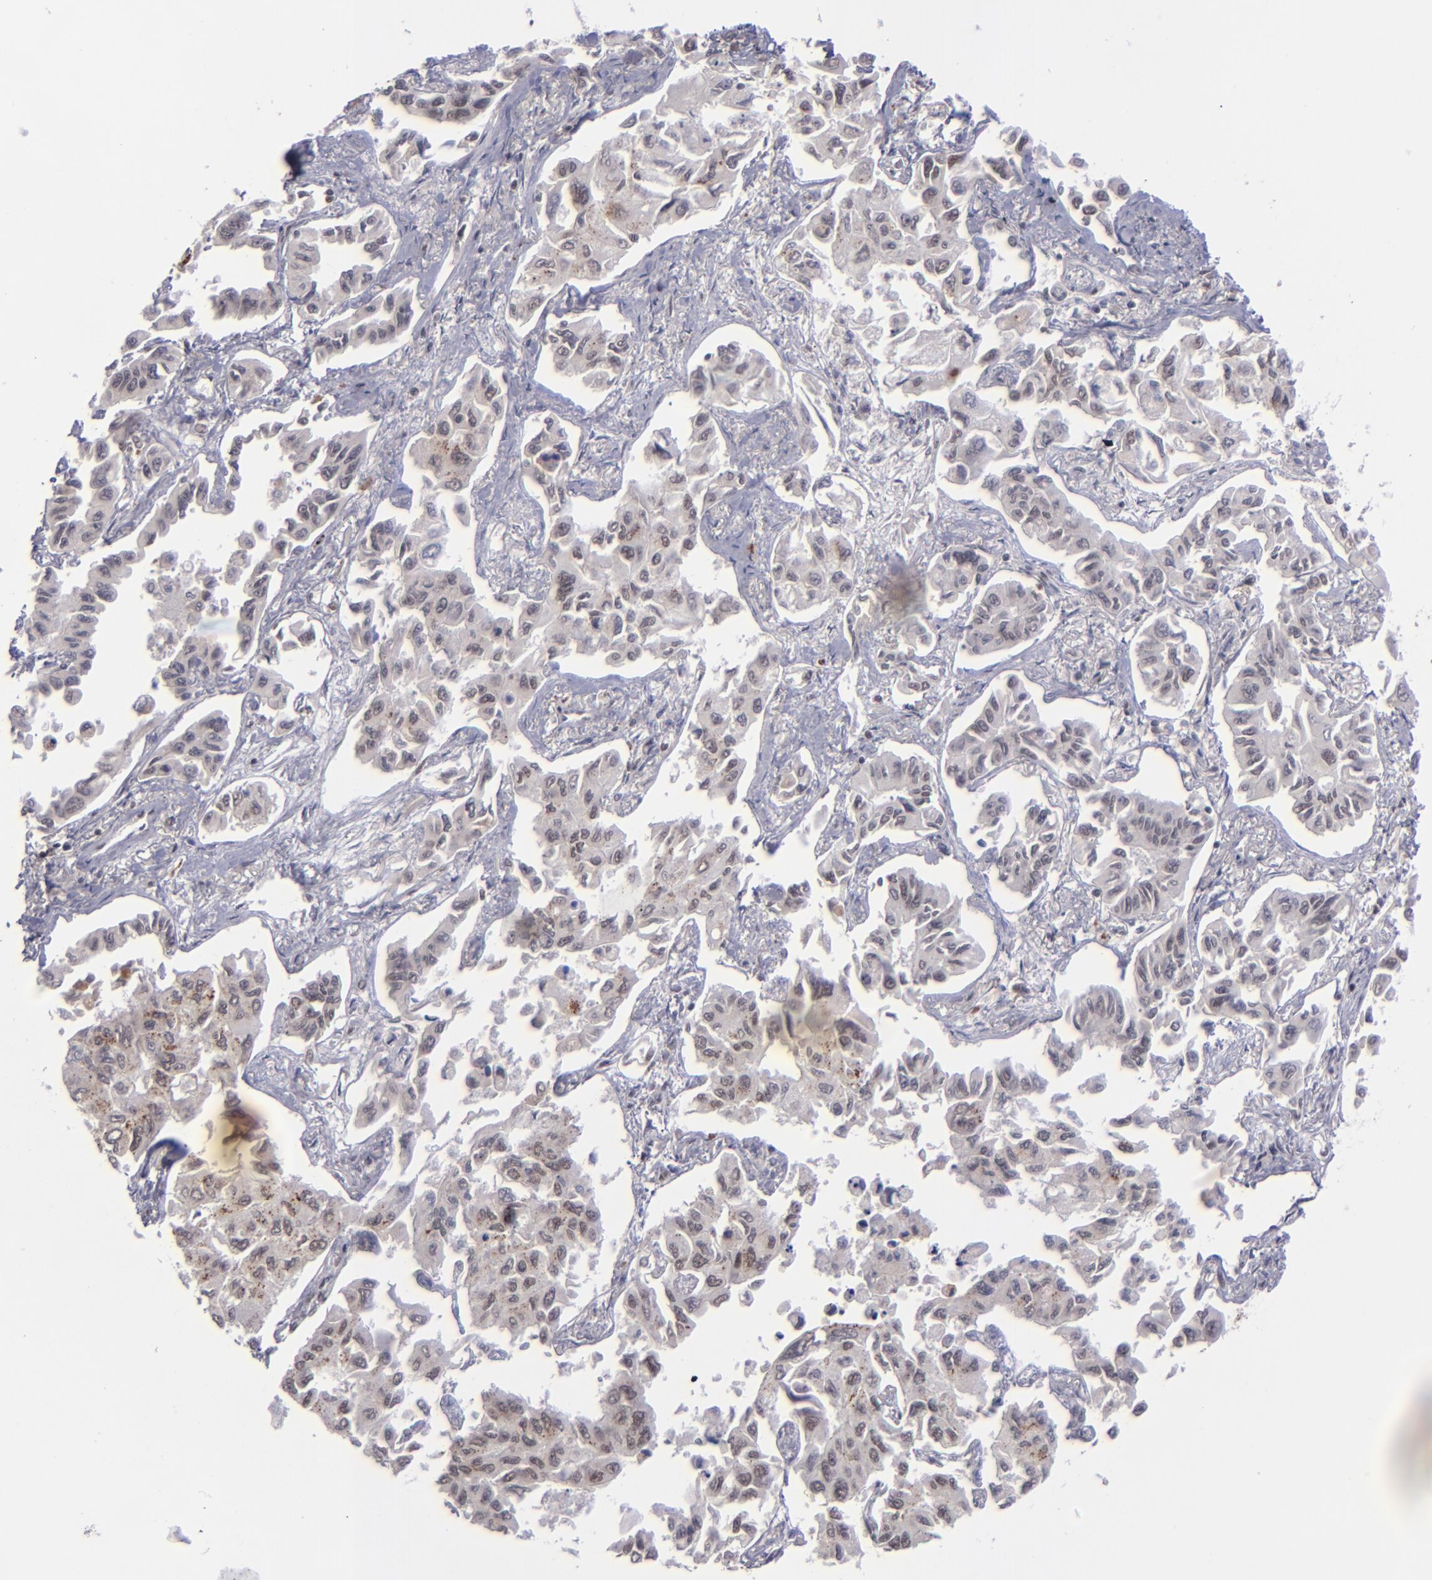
{"staining": {"intensity": "weak", "quantity": "<25%", "location": "cytoplasmic/membranous"}, "tissue": "lung cancer", "cell_type": "Tumor cells", "image_type": "cancer", "snomed": [{"axis": "morphology", "description": "Adenocarcinoma, NOS"}, {"axis": "topography", "description": "Lung"}], "caption": "Immunohistochemistry (IHC) image of lung adenocarcinoma stained for a protein (brown), which displays no staining in tumor cells. (DAB immunohistochemistry (IHC), high magnification).", "gene": "MLLT3", "patient": {"sex": "male", "age": 64}}